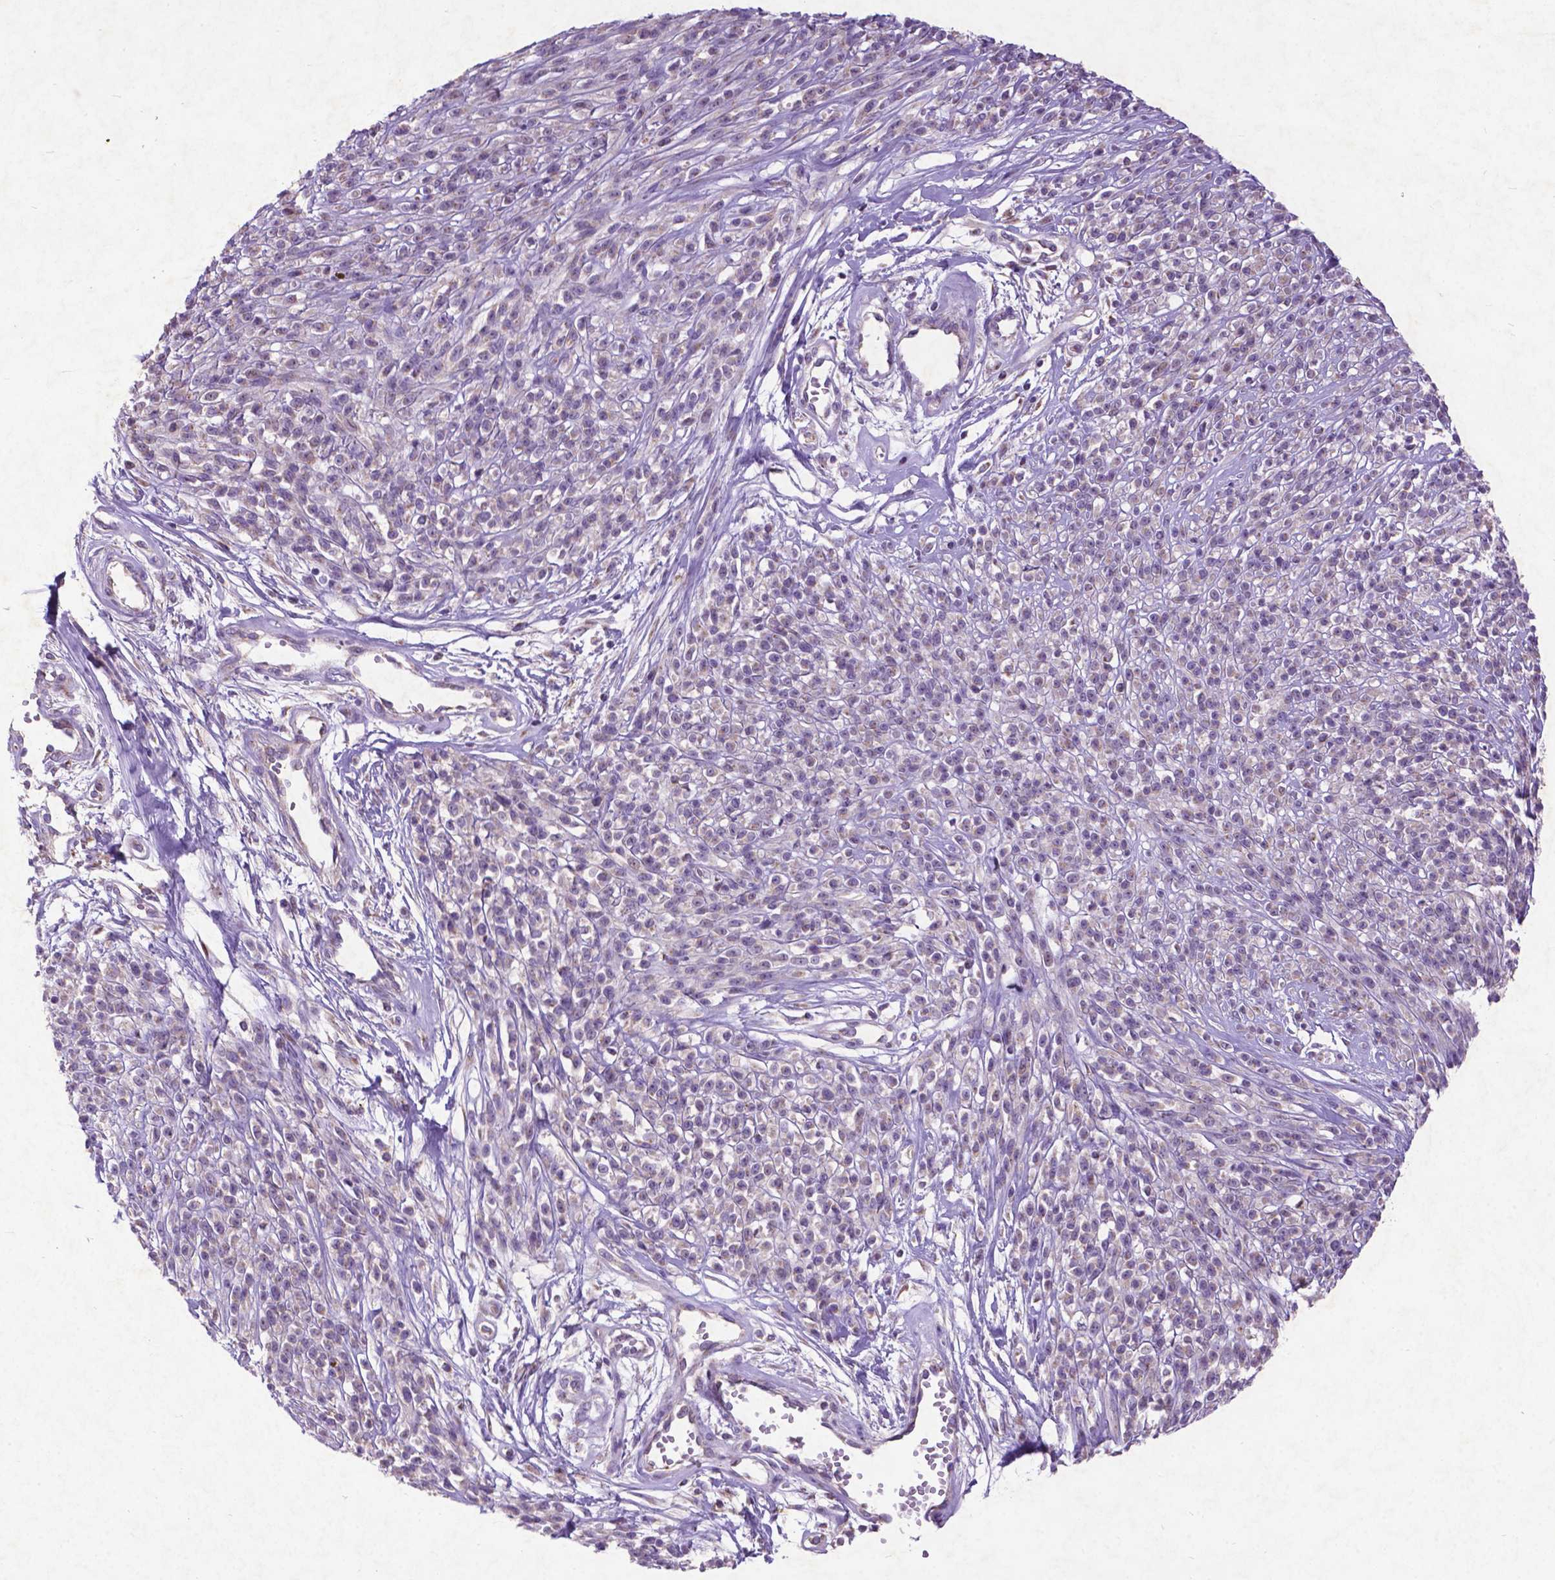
{"staining": {"intensity": "weak", "quantity": "25%-75%", "location": "cytoplasmic/membranous"}, "tissue": "melanoma", "cell_type": "Tumor cells", "image_type": "cancer", "snomed": [{"axis": "morphology", "description": "Malignant melanoma, NOS"}, {"axis": "topography", "description": "Skin"}, {"axis": "topography", "description": "Skin of trunk"}], "caption": "Malignant melanoma stained for a protein reveals weak cytoplasmic/membranous positivity in tumor cells.", "gene": "ATG4D", "patient": {"sex": "male", "age": 74}}